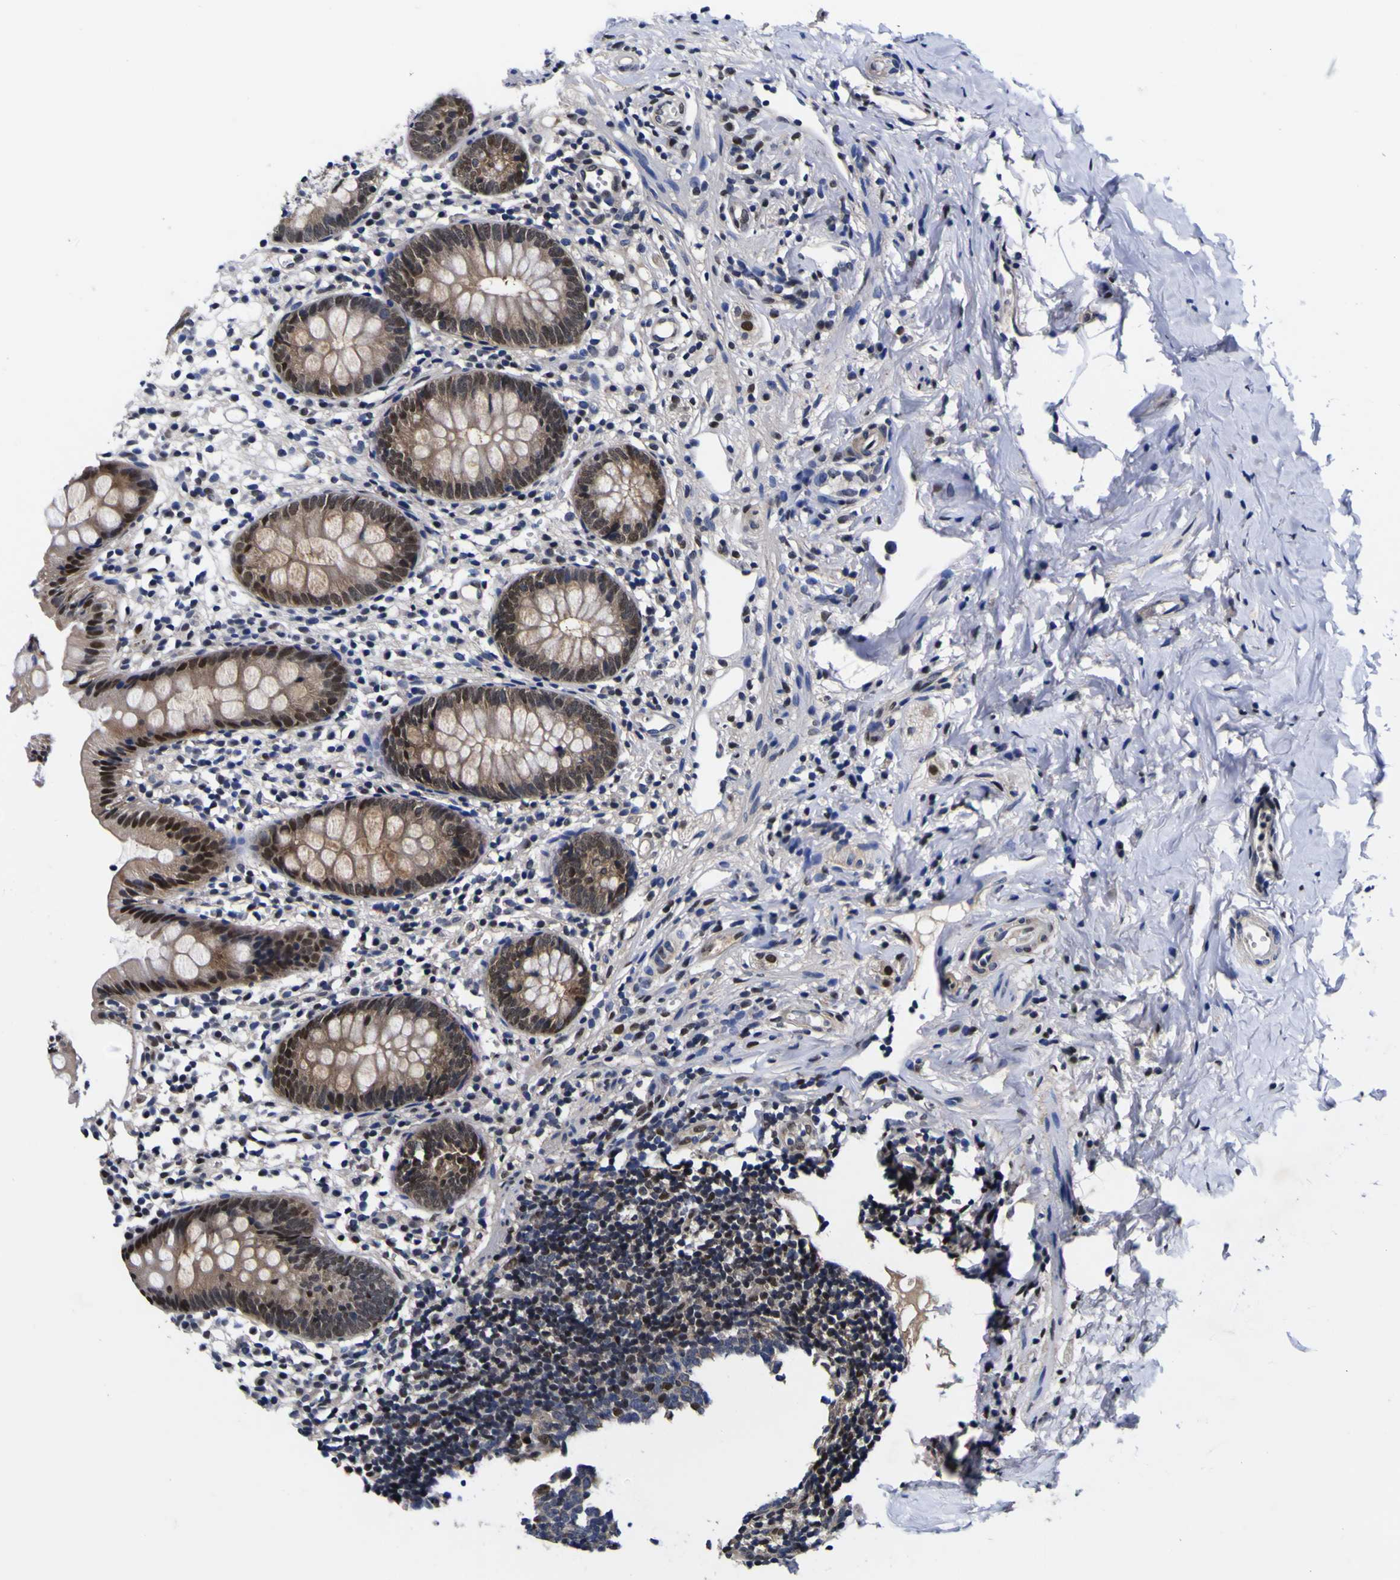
{"staining": {"intensity": "strong", "quantity": ">75%", "location": "cytoplasmic/membranous,nuclear"}, "tissue": "appendix", "cell_type": "Glandular cells", "image_type": "normal", "snomed": [{"axis": "morphology", "description": "Normal tissue, NOS"}, {"axis": "topography", "description": "Appendix"}], "caption": "A high amount of strong cytoplasmic/membranous,nuclear staining is appreciated in about >75% of glandular cells in normal appendix. (DAB (3,3'-diaminobenzidine) IHC, brown staining for protein, blue staining for nuclei).", "gene": "FAM110B", "patient": {"sex": "female", "age": 20}}